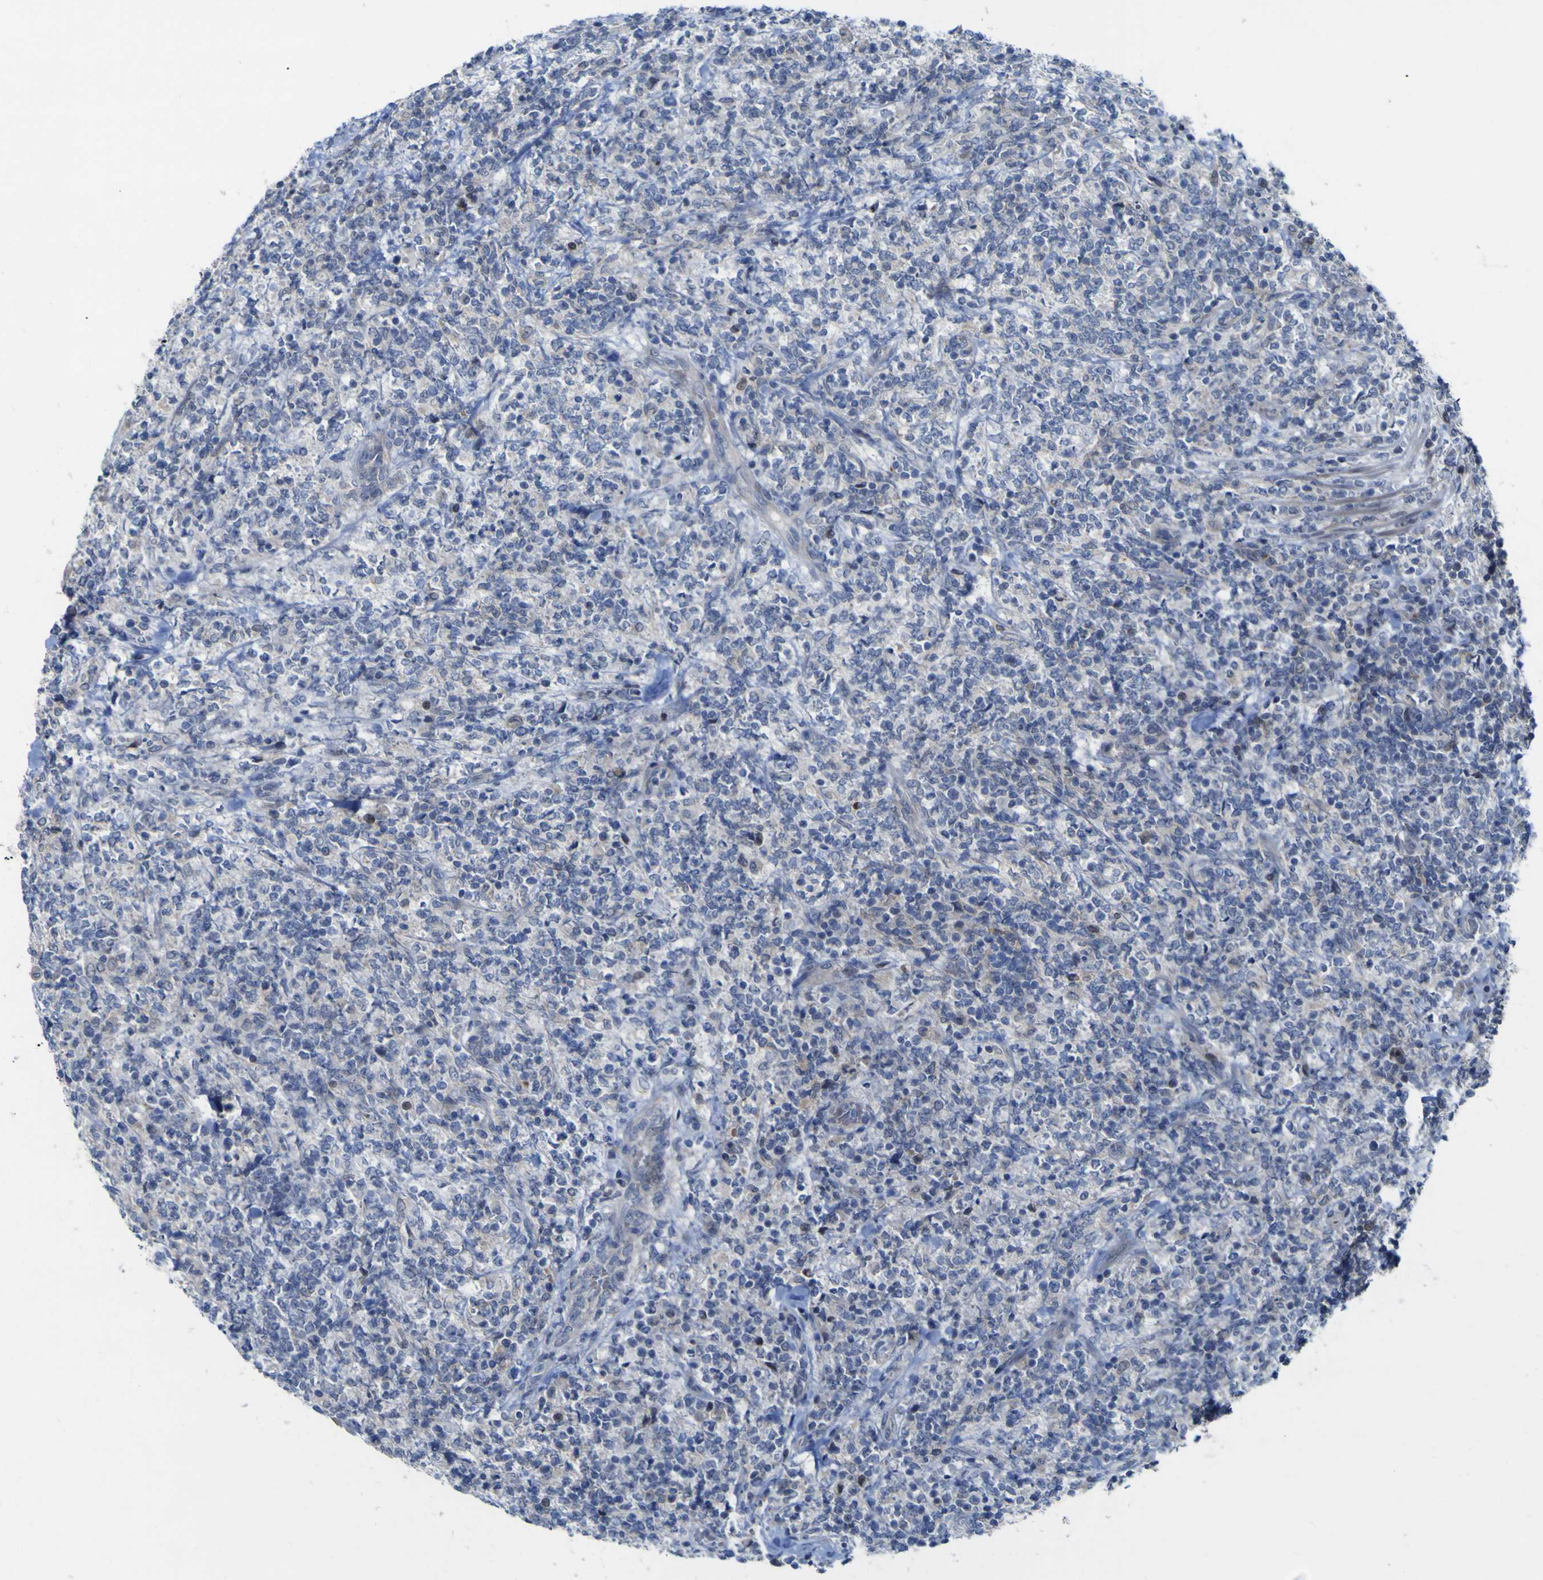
{"staining": {"intensity": "negative", "quantity": "none", "location": "none"}, "tissue": "lymphoma", "cell_type": "Tumor cells", "image_type": "cancer", "snomed": [{"axis": "morphology", "description": "Malignant lymphoma, non-Hodgkin's type, High grade"}, {"axis": "topography", "description": "Soft tissue"}], "caption": "This is an IHC micrograph of human high-grade malignant lymphoma, non-Hodgkin's type. There is no staining in tumor cells.", "gene": "NAV1", "patient": {"sex": "male", "age": 18}}